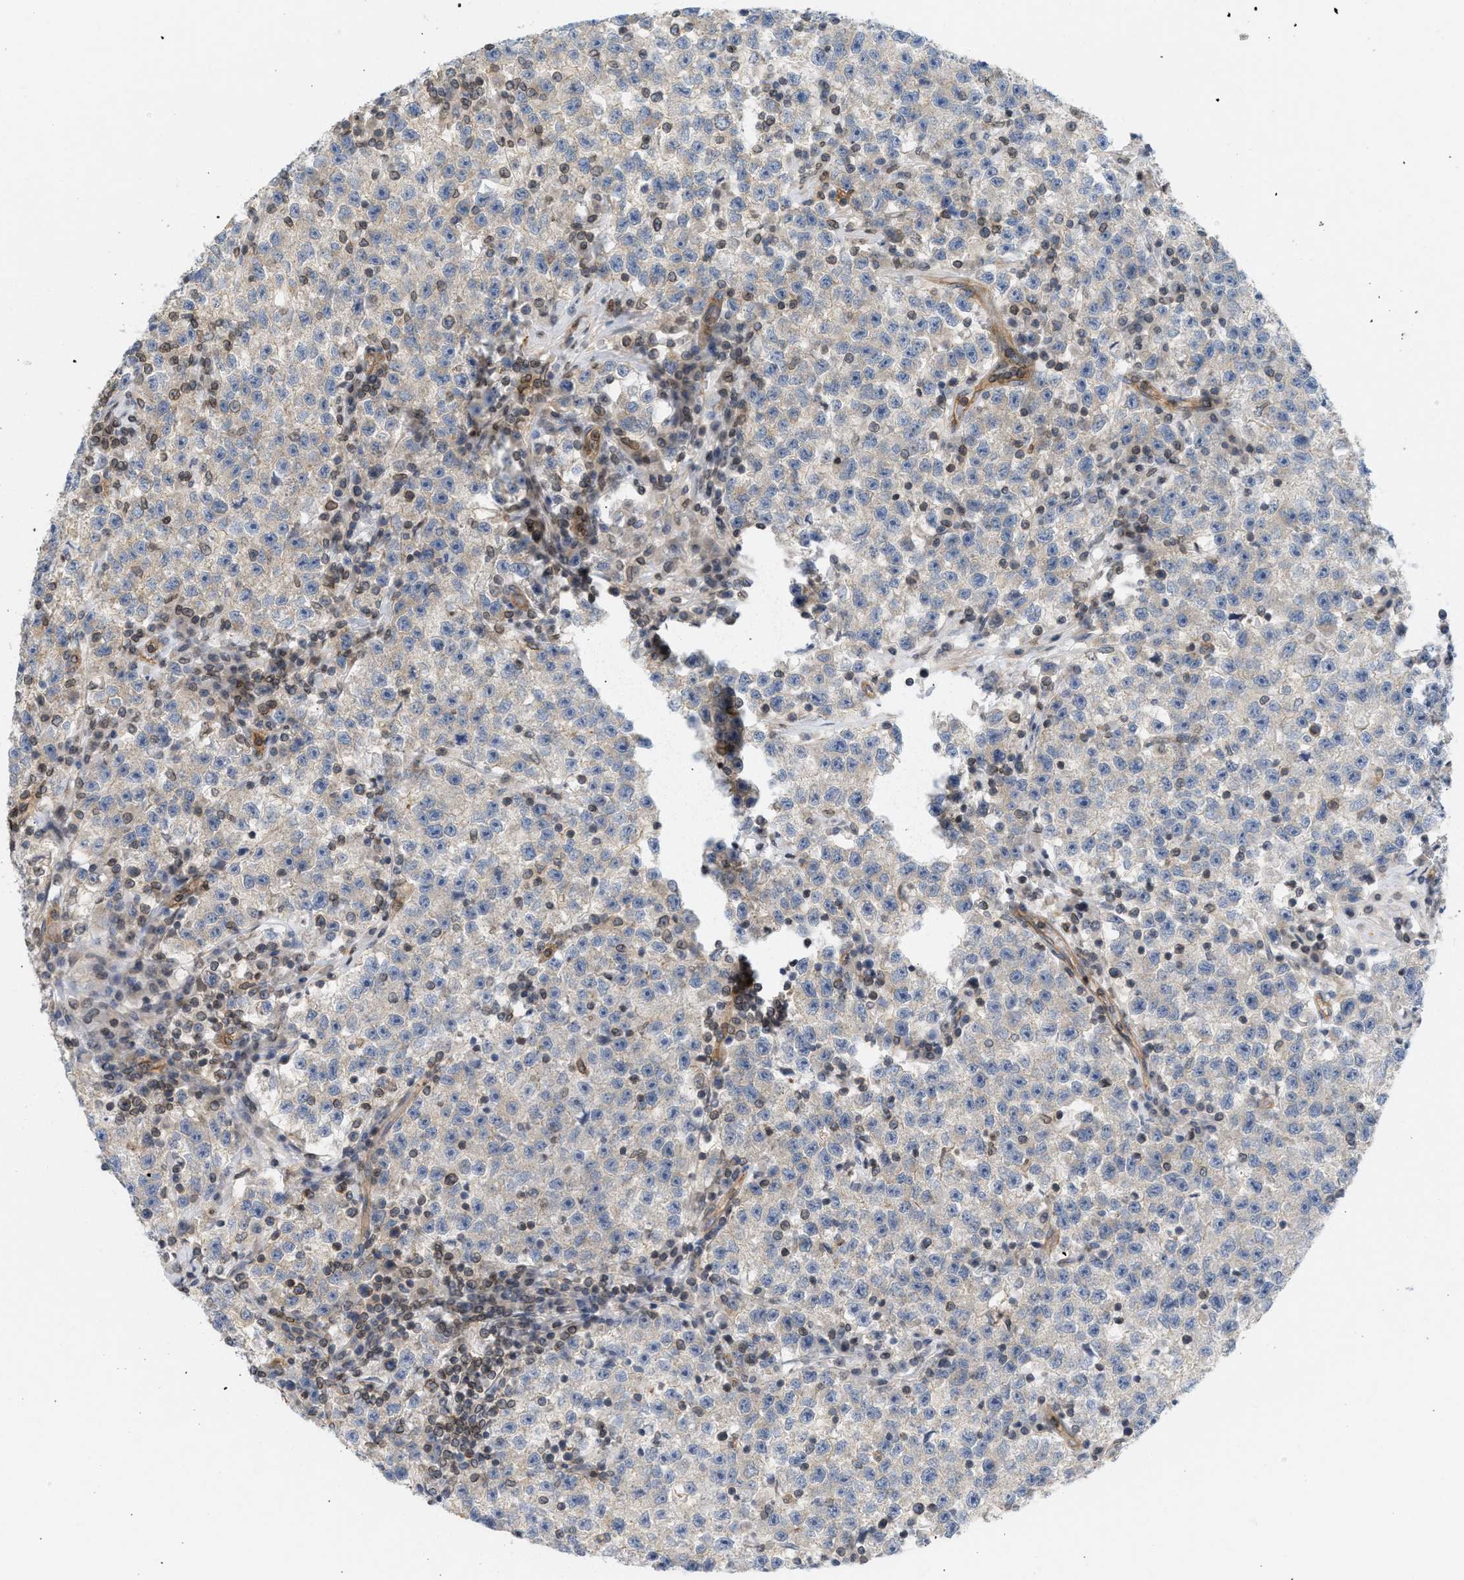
{"staining": {"intensity": "negative", "quantity": "none", "location": "none"}, "tissue": "testis cancer", "cell_type": "Tumor cells", "image_type": "cancer", "snomed": [{"axis": "morphology", "description": "Seminoma, NOS"}, {"axis": "topography", "description": "Testis"}], "caption": "A micrograph of human testis seminoma is negative for staining in tumor cells.", "gene": "STRN", "patient": {"sex": "male", "age": 22}}